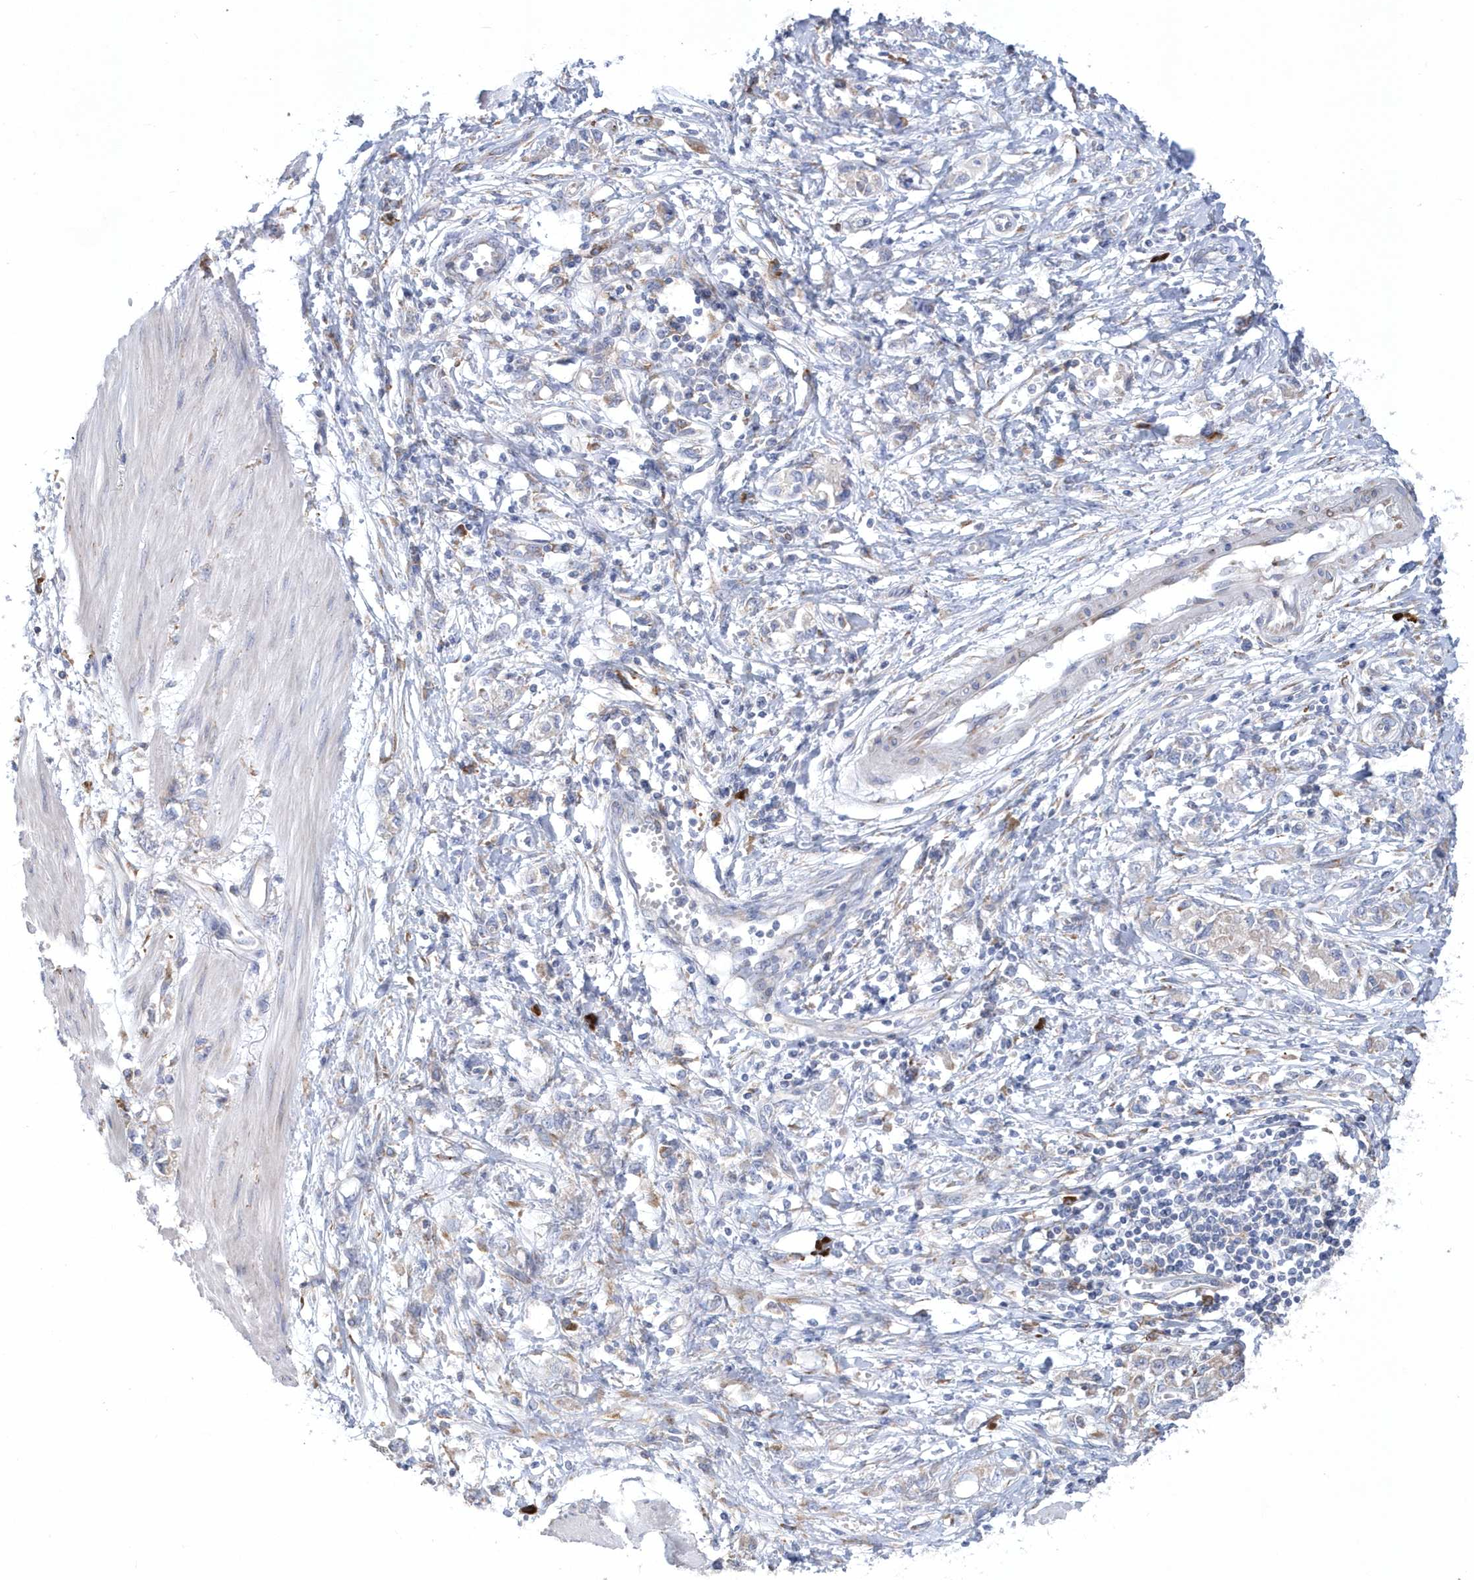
{"staining": {"intensity": "negative", "quantity": "none", "location": "none"}, "tissue": "stomach cancer", "cell_type": "Tumor cells", "image_type": "cancer", "snomed": [{"axis": "morphology", "description": "Adenocarcinoma, NOS"}, {"axis": "topography", "description": "Stomach"}], "caption": "The image displays no staining of tumor cells in stomach cancer (adenocarcinoma). (Brightfield microscopy of DAB immunohistochemistry (IHC) at high magnification).", "gene": "MED31", "patient": {"sex": "female", "age": 76}}